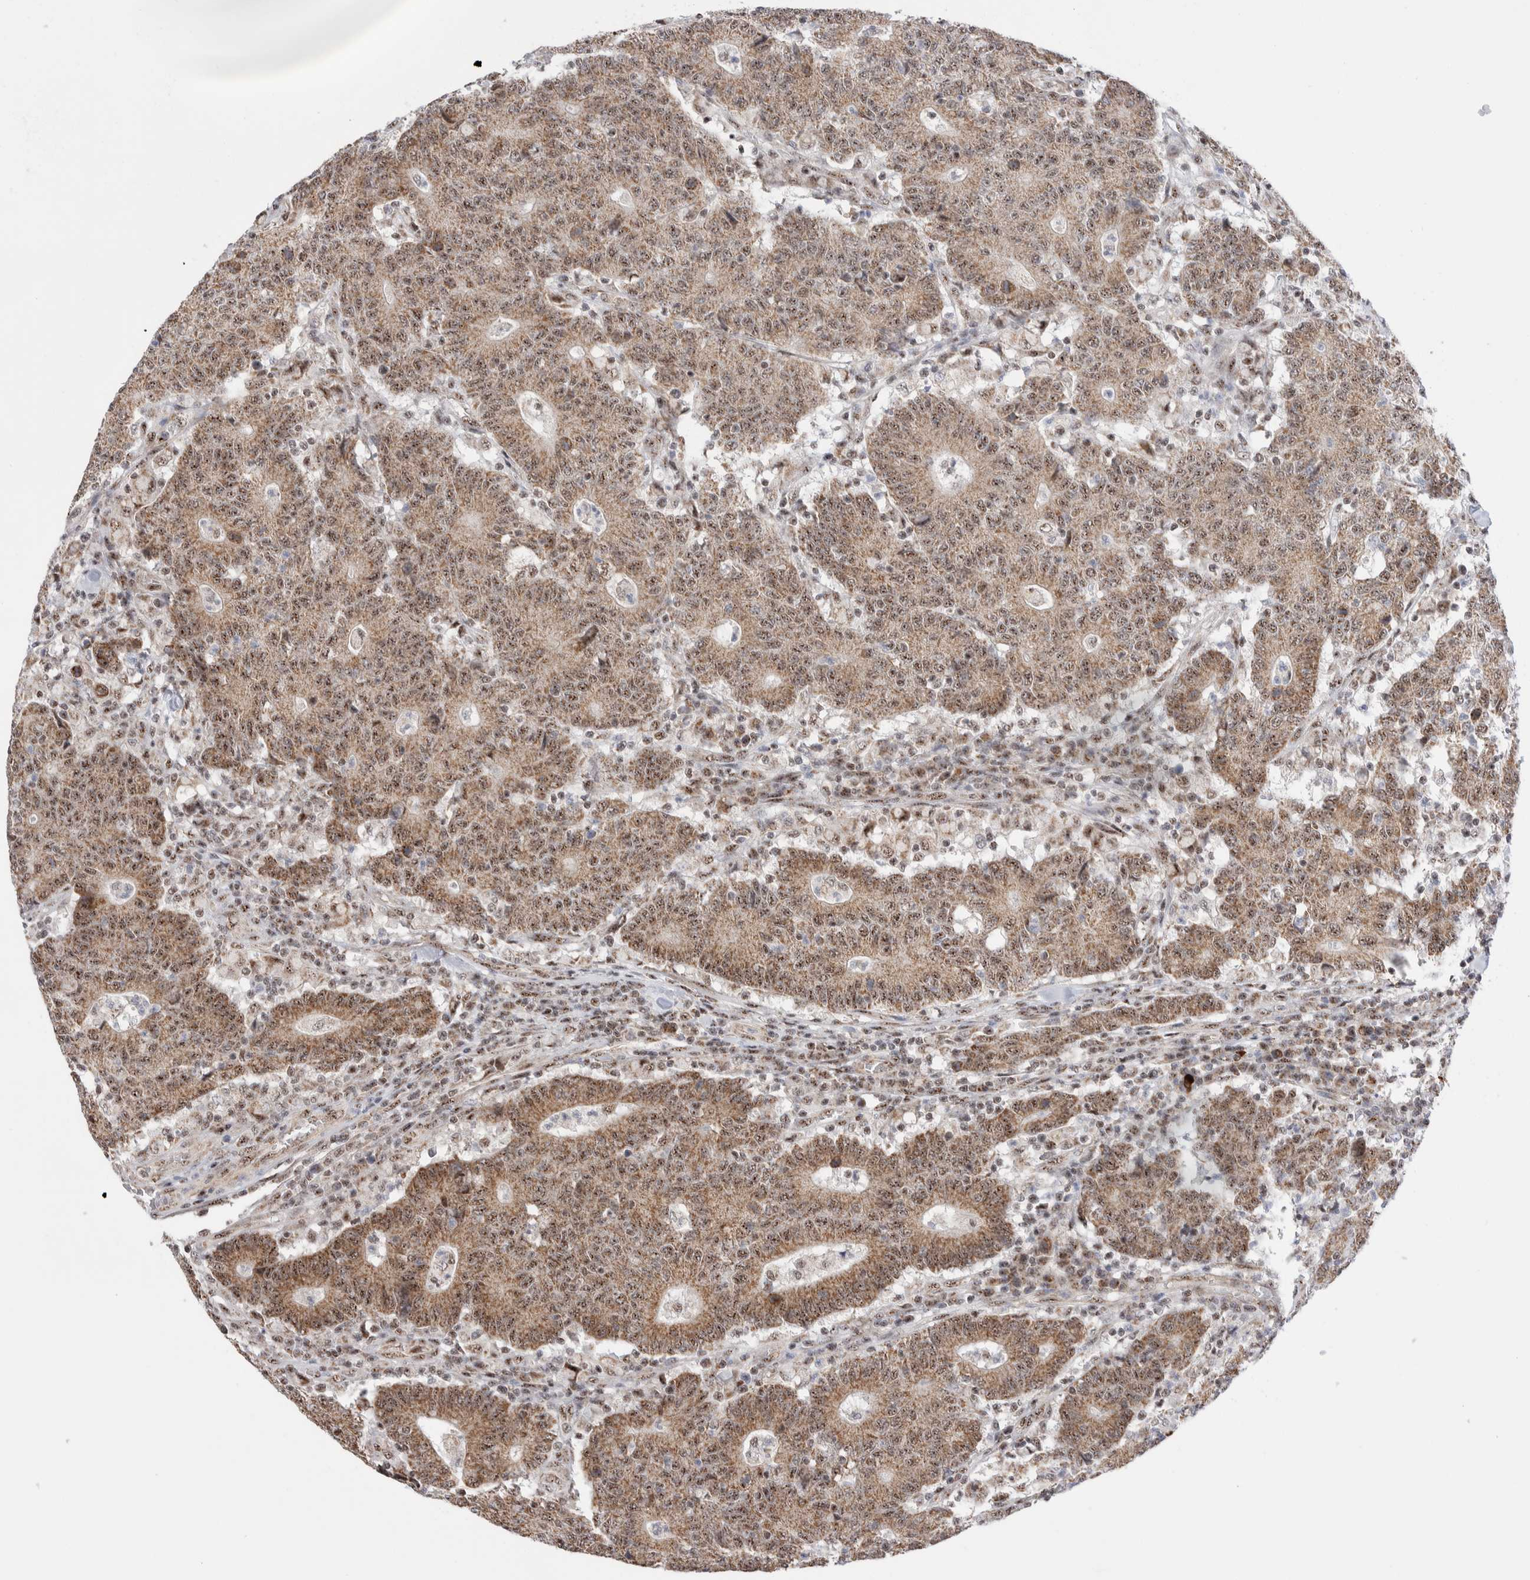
{"staining": {"intensity": "moderate", "quantity": ">75%", "location": "cytoplasmic/membranous,nuclear"}, "tissue": "colorectal cancer", "cell_type": "Tumor cells", "image_type": "cancer", "snomed": [{"axis": "morphology", "description": "Normal tissue, NOS"}, {"axis": "morphology", "description": "Adenocarcinoma, NOS"}, {"axis": "topography", "description": "Colon"}], "caption": "Immunohistochemistry (IHC) of human colorectal cancer (adenocarcinoma) demonstrates medium levels of moderate cytoplasmic/membranous and nuclear staining in about >75% of tumor cells.", "gene": "ZNF695", "patient": {"sex": "female", "age": 75}}